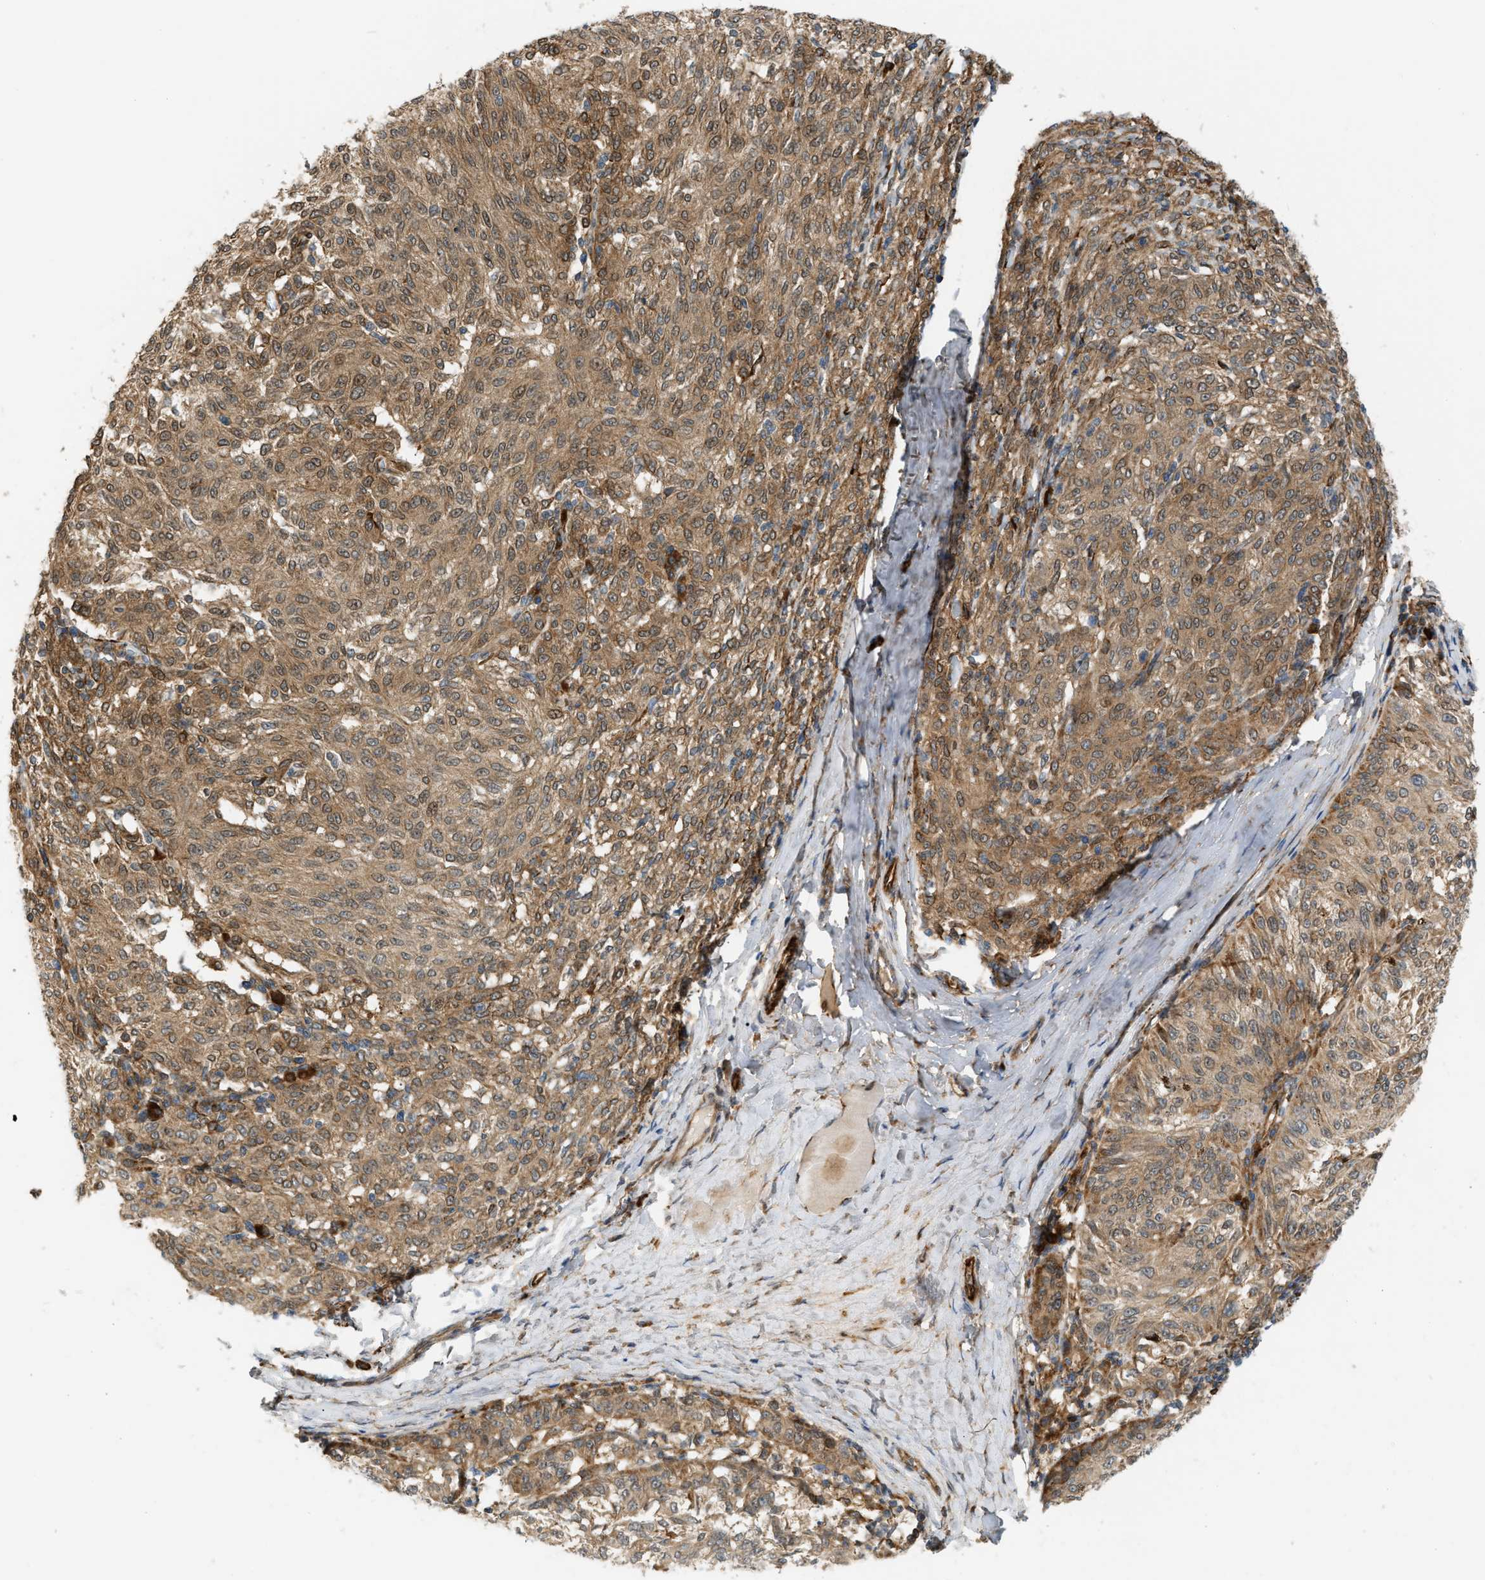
{"staining": {"intensity": "moderate", "quantity": ">75%", "location": "cytoplasmic/membranous,nuclear"}, "tissue": "melanoma", "cell_type": "Tumor cells", "image_type": "cancer", "snomed": [{"axis": "morphology", "description": "Malignant melanoma, NOS"}, {"axis": "topography", "description": "Skin"}], "caption": "DAB (3,3'-diaminobenzidine) immunohistochemical staining of human malignant melanoma reveals moderate cytoplasmic/membranous and nuclear protein staining in approximately >75% of tumor cells. (DAB (3,3'-diaminobenzidine) IHC with brightfield microscopy, high magnification).", "gene": "PLCG2", "patient": {"sex": "female", "age": 72}}